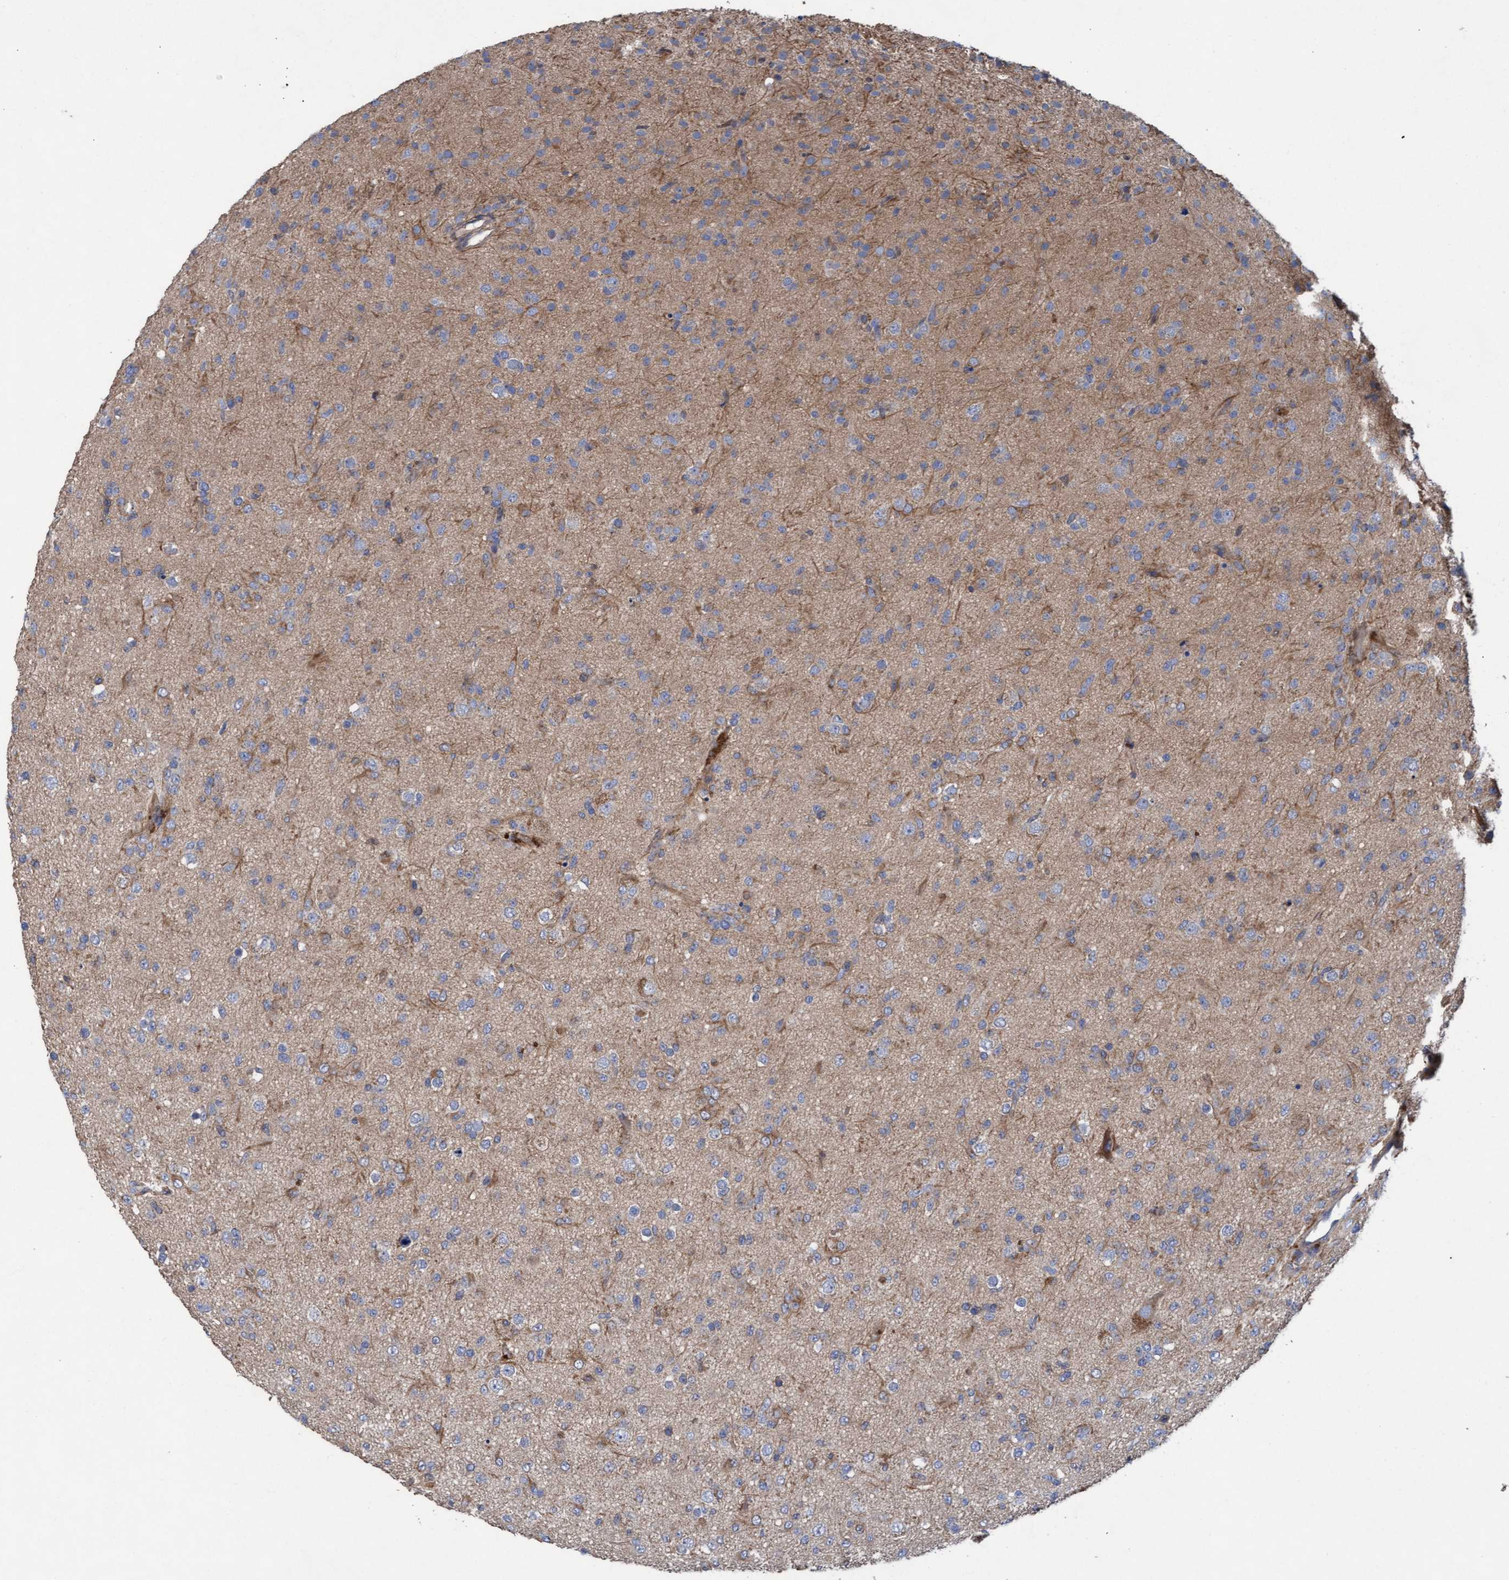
{"staining": {"intensity": "weak", "quantity": "25%-75%", "location": "cytoplasmic/membranous"}, "tissue": "glioma", "cell_type": "Tumor cells", "image_type": "cancer", "snomed": [{"axis": "morphology", "description": "Glioma, malignant, Low grade"}, {"axis": "topography", "description": "Brain"}], "caption": "Immunohistochemistry (IHC) (DAB) staining of human low-grade glioma (malignant) exhibits weak cytoplasmic/membranous protein positivity in about 25%-75% of tumor cells. Immunohistochemistry stains the protein of interest in brown and the nuclei are stained blue.", "gene": "MRPL38", "patient": {"sex": "male", "age": 65}}